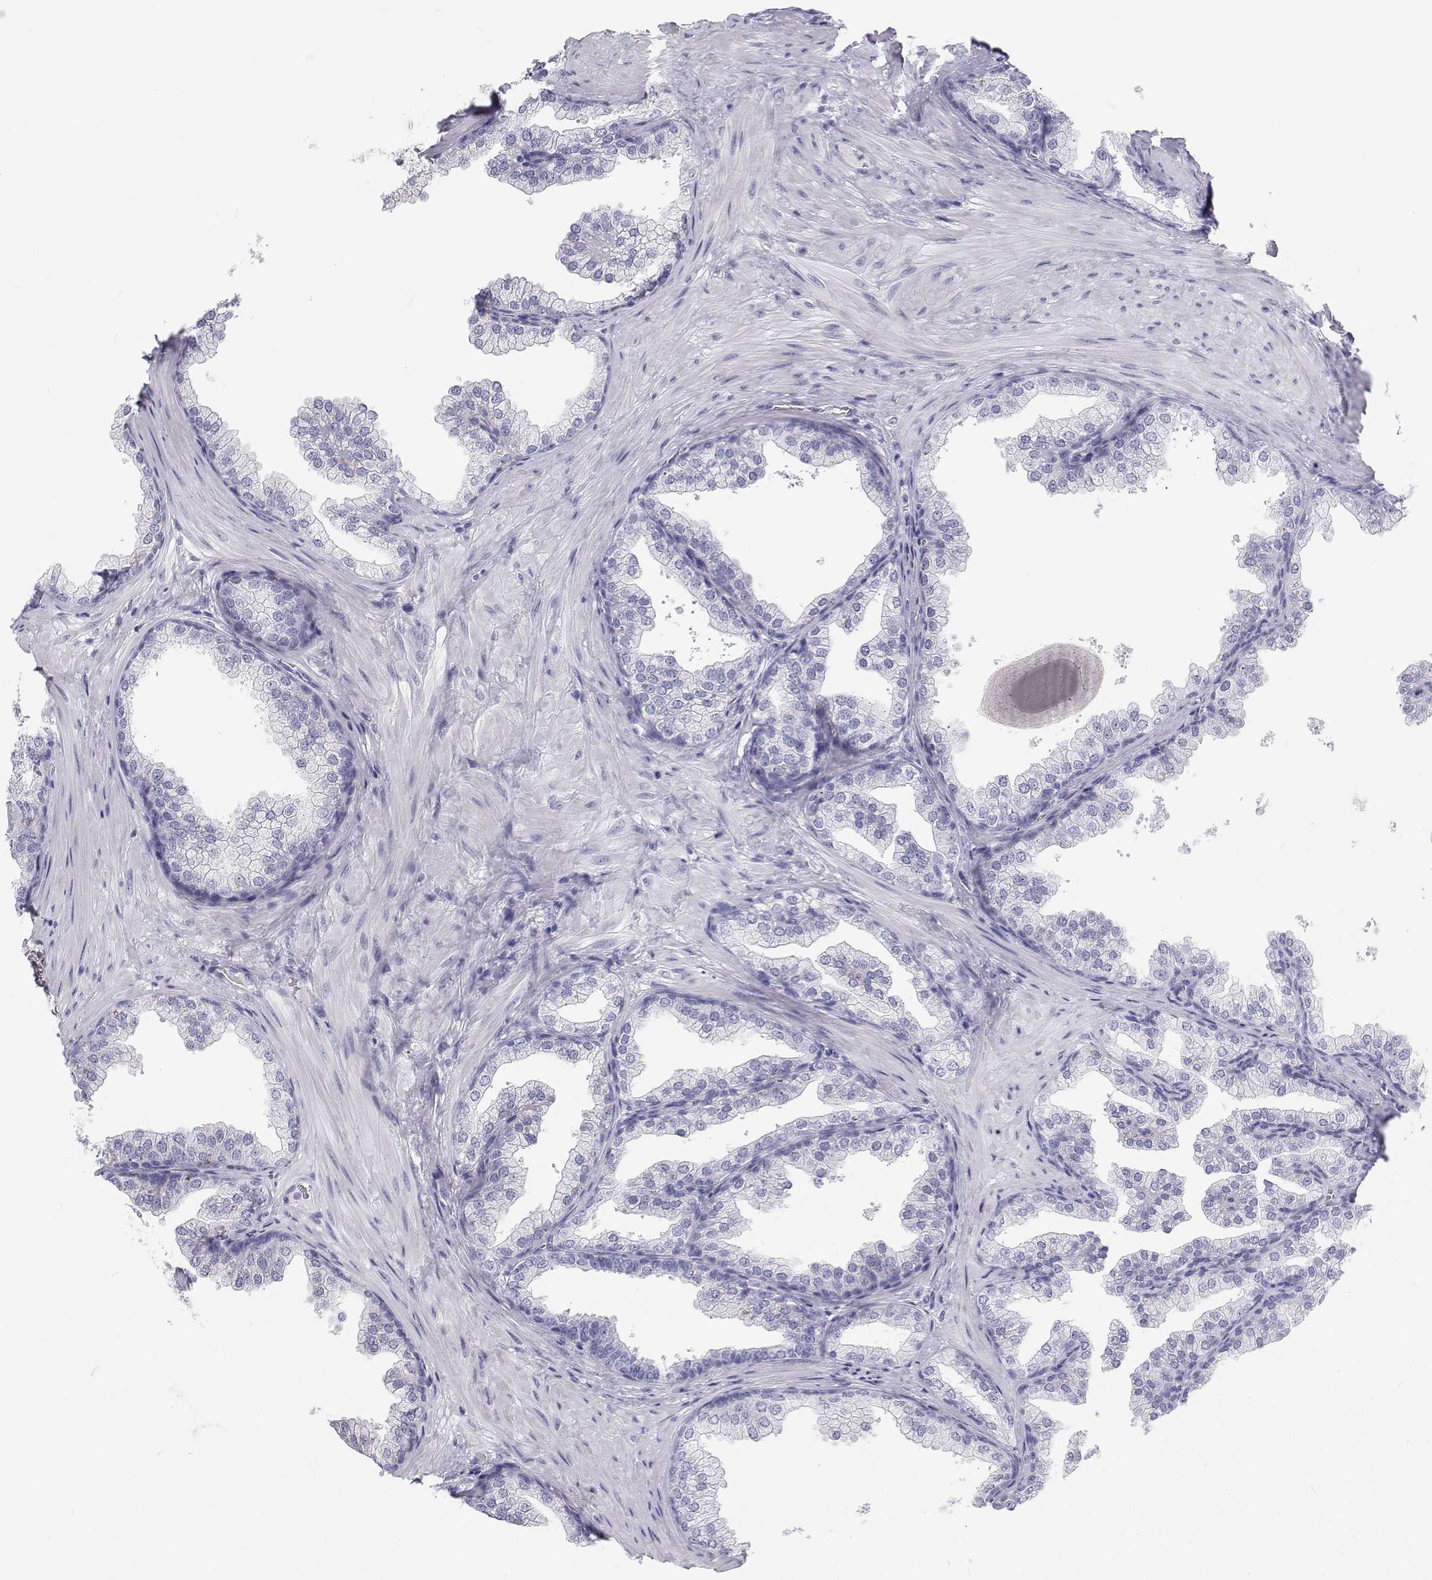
{"staining": {"intensity": "negative", "quantity": "none", "location": "none"}, "tissue": "prostate", "cell_type": "Glandular cells", "image_type": "normal", "snomed": [{"axis": "morphology", "description": "Normal tissue, NOS"}, {"axis": "topography", "description": "Prostate"}], "caption": "This is a image of immunohistochemistry (IHC) staining of normal prostate, which shows no positivity in glandular cells.", "gene": "TTN", "patient": {"sex": "male", "age": 37}}